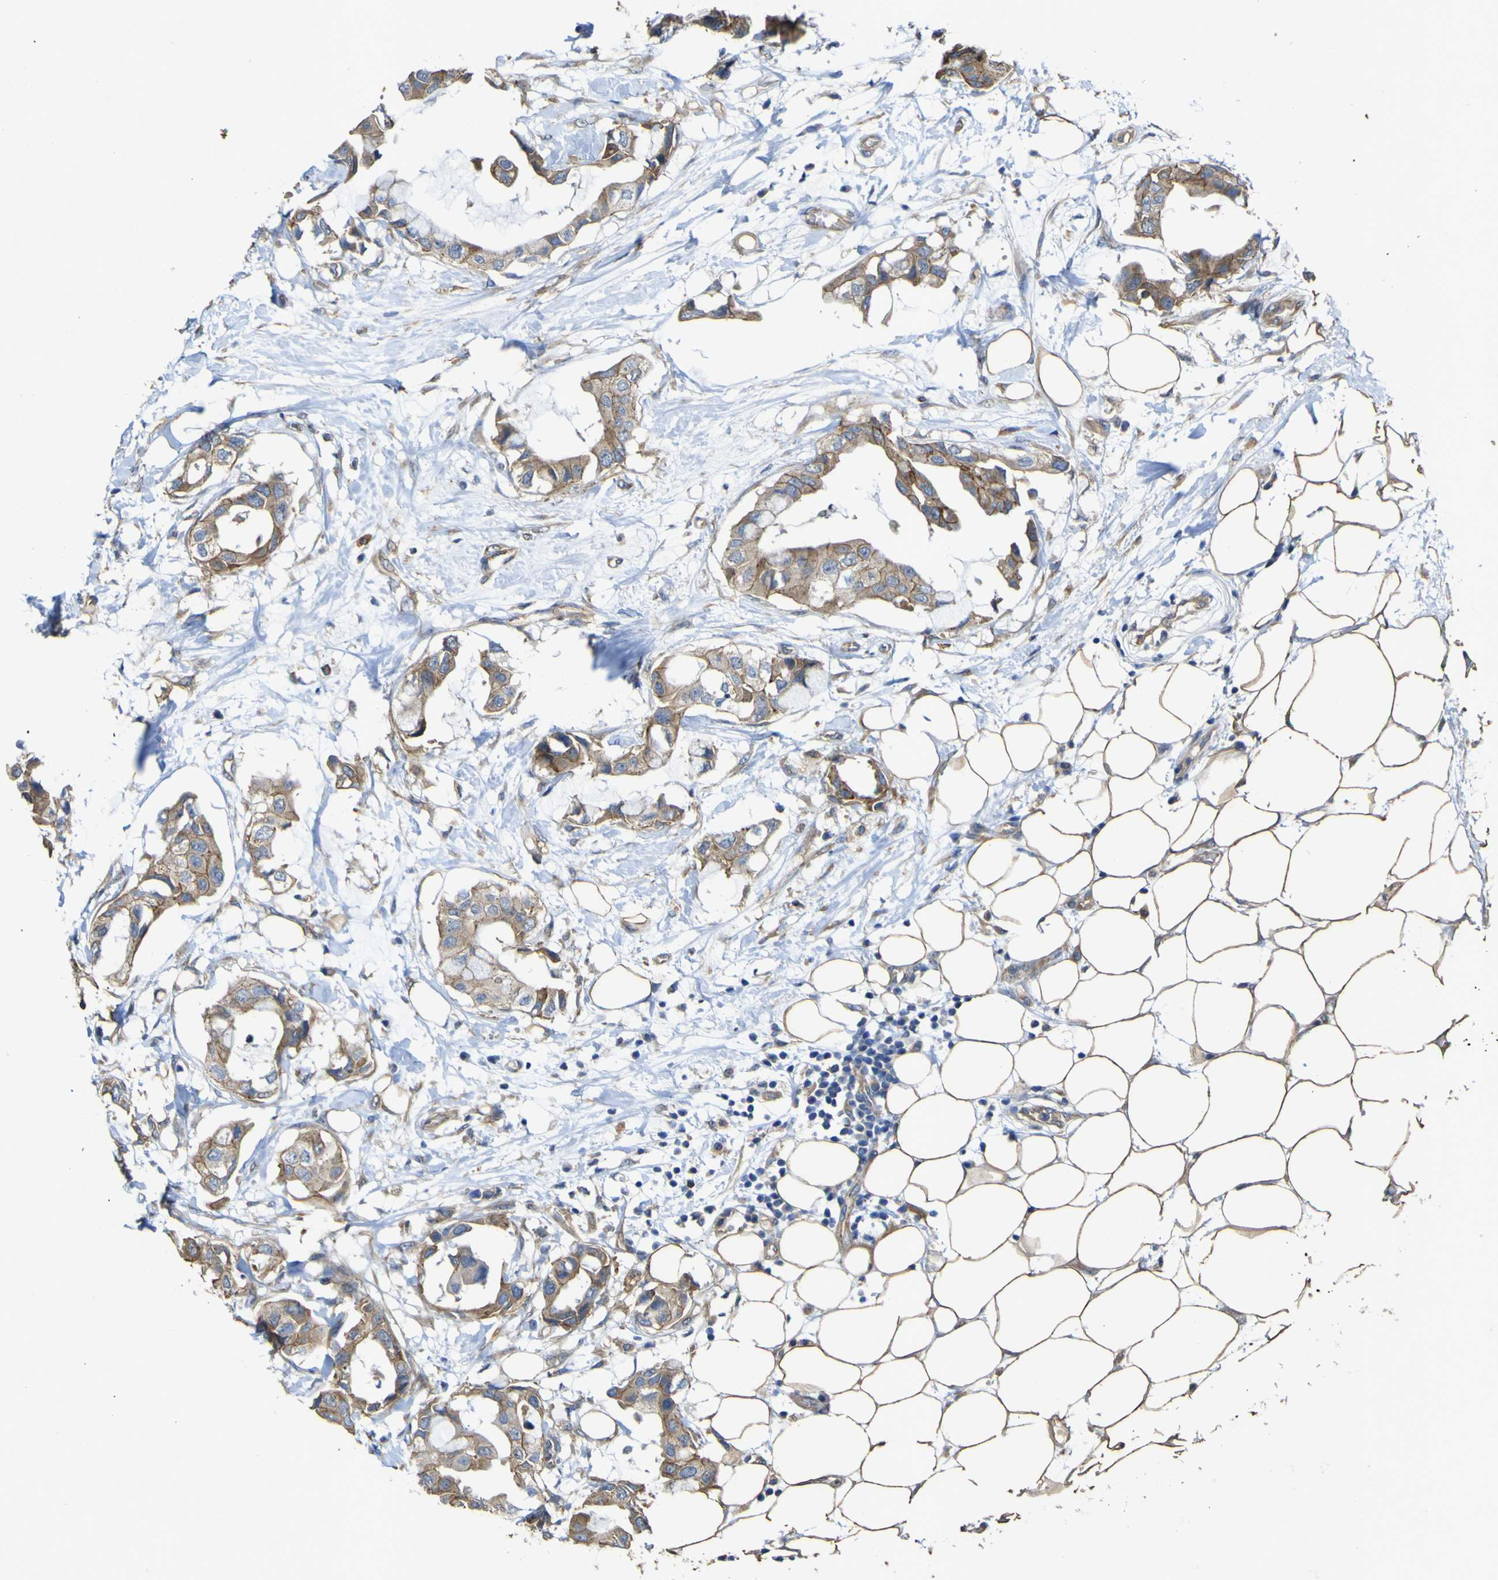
{"staining": {"intensity": "moderate", "quantity": ">75%", "location": "cytoplasmic/membranous"}, "tissue": "breast cancer", "cell_type": "Tumor cells", "image_type": "cancer", "snomed": [{"axis": "morphology", "description": "Duct carcinoma"}, {"axis": "topography", "description": "Breast"}], "caption": "High-magnification brightfield microscopy of intraductal carcinoma (breast) stained with DAB (brown) and counterstained with hematoxylin (blue). tumor cells exhibit moderate cytoplasmic/membranous expression is appreciated in approximately>75% of cells.", "gene": "TNFSF15", "patient": {"sex": "female", "age": 40}}